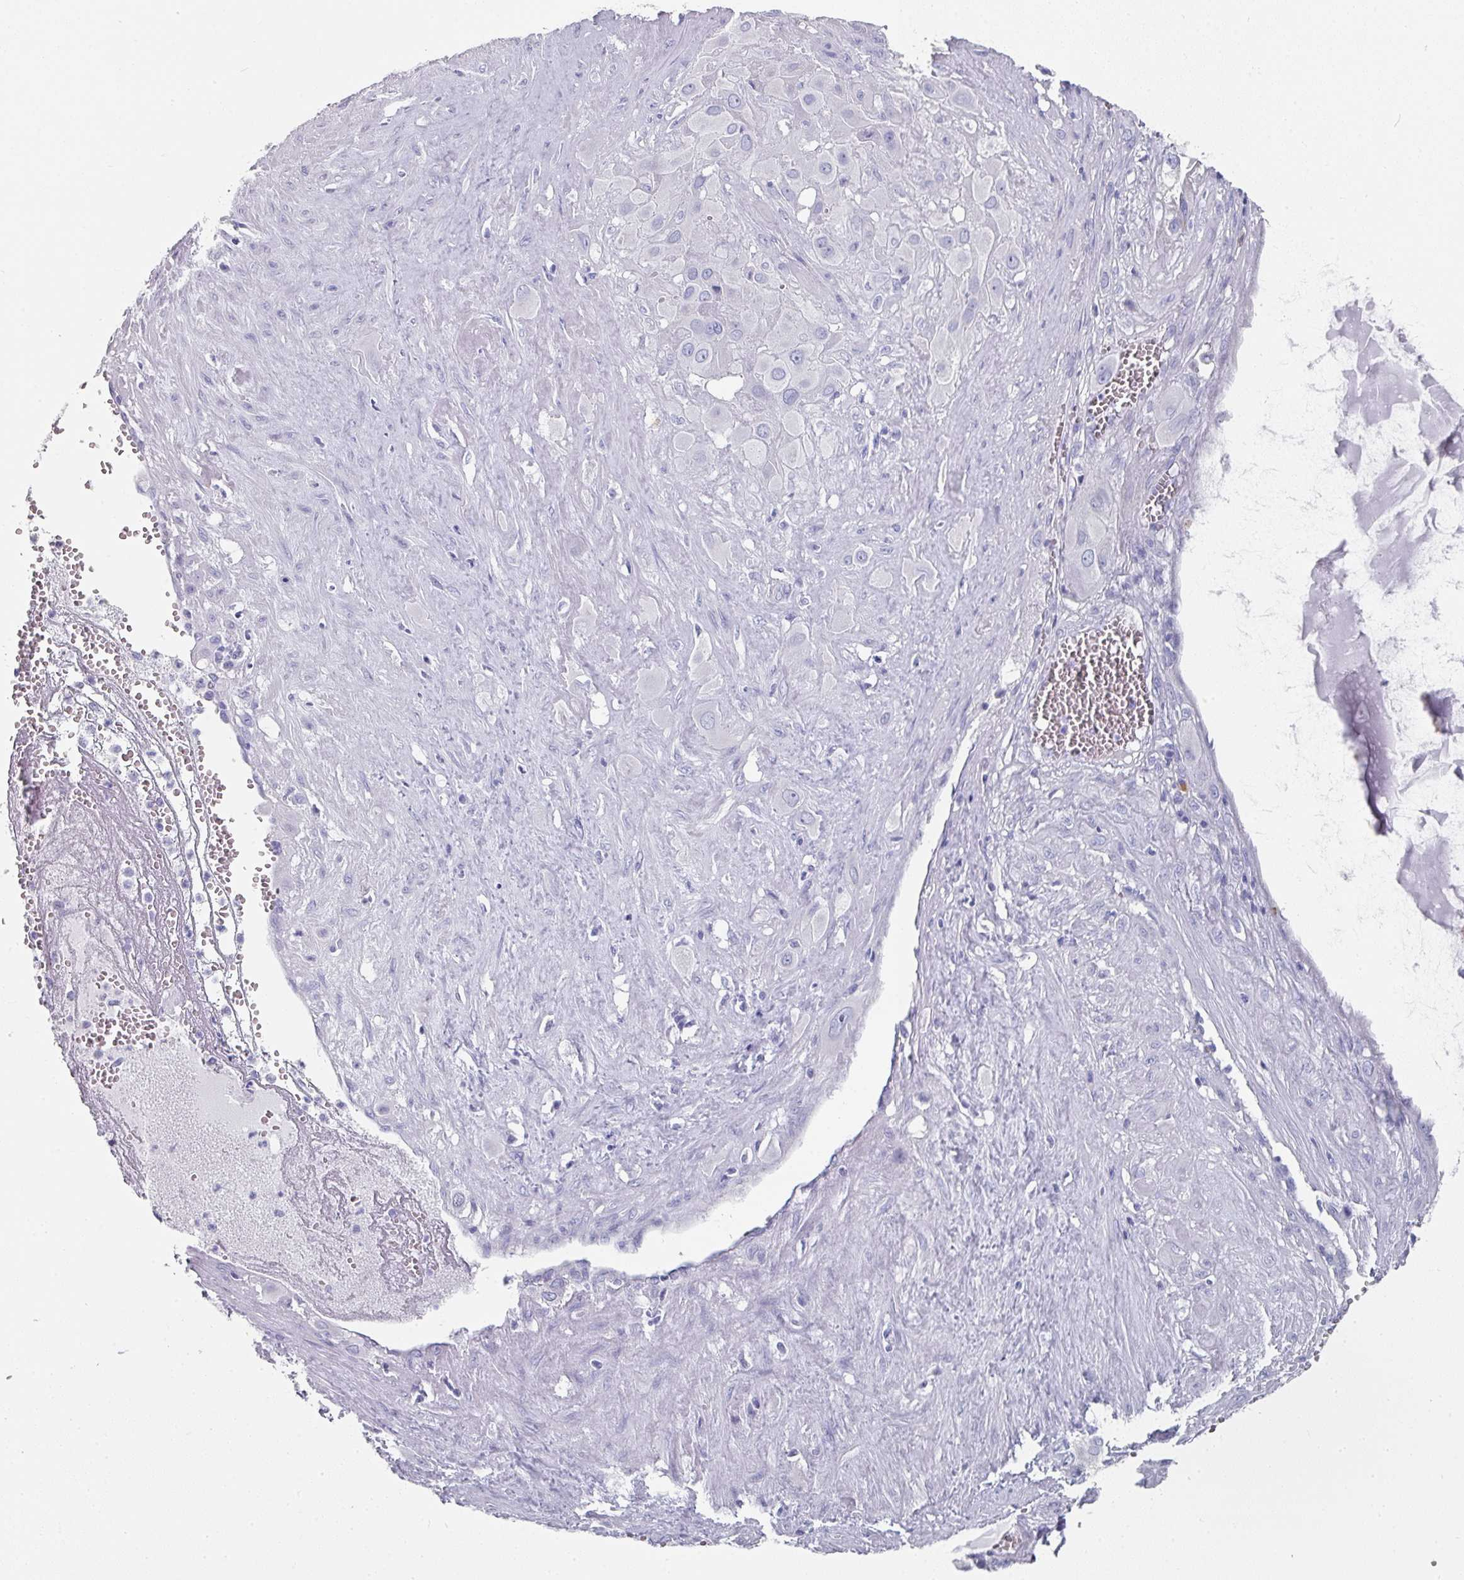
{"staining": {"intensity": "negative", "quantity": "none", "location": "none"}, "tissue": "cervical cancer", "cell_type": "Tumor cells", "image_type": "cancer", "snomed": [{"axis": "morphology", "description": "Squamous cell carcinoma, NOS"}, {"axis": "topography", "description": "Cervix"}], "caption": "This is an IHC image of cervical squamous cell carcinoma. There is no staining in tumor cells.", "gene": "SETBP1", "patient": {"sex": "female", "age": 34}}